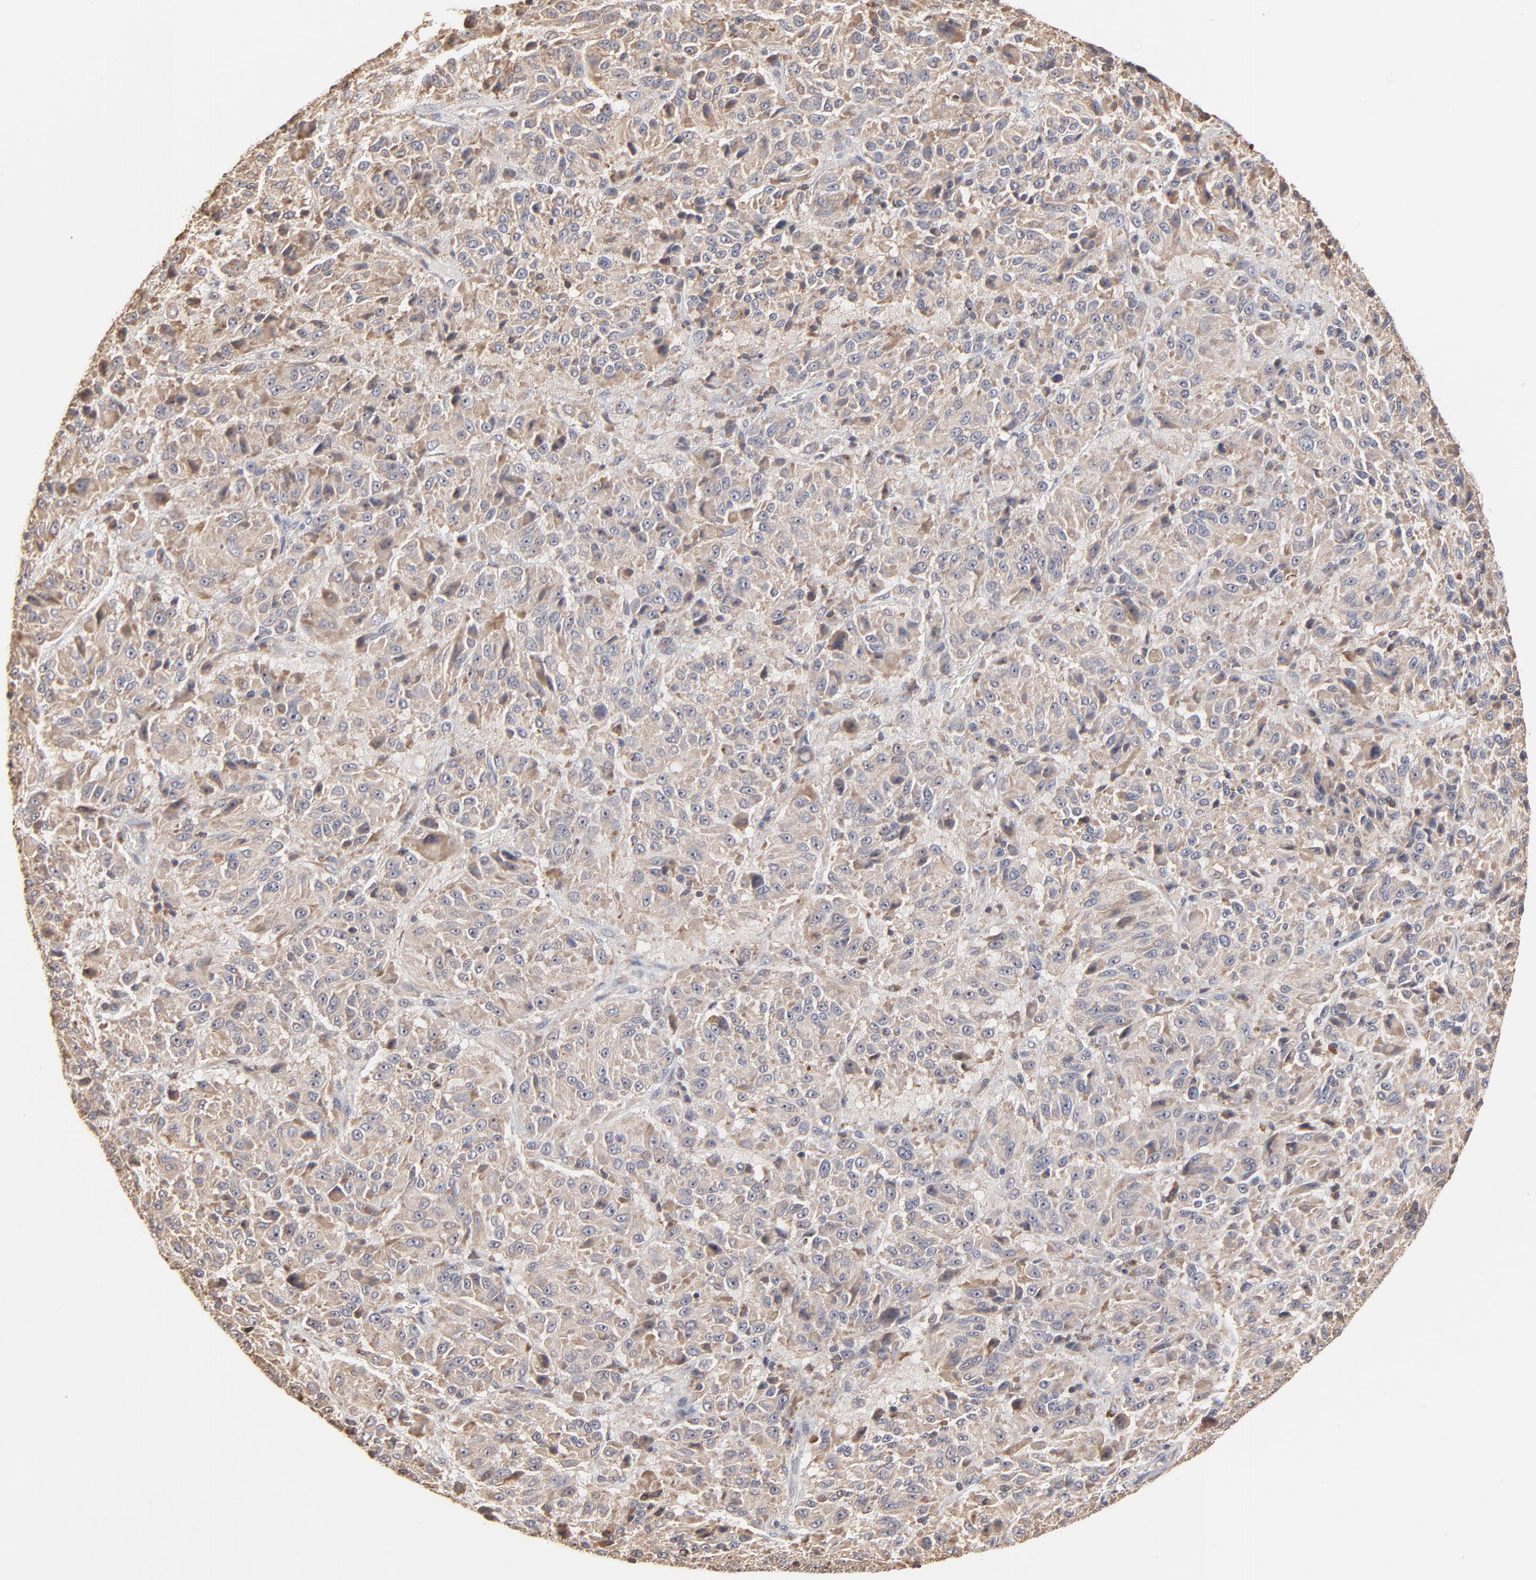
{"staining": {"intensity": "moderate", "quantity": "25%-75%", "location": "cytoplasmic/membranous"}, "tissue": "melanoma", "cell_type": "Tumor cells", "image_type": "cancer", "snomed": [{"axis": "morphology", "description": "Malignant melanoma, Metastatic site"}, {"axis": "topography", "description": "Lung"}], "caption": "This is an image of IHC staining of melanoma, which shows moderate staining in the cytoplasmic/membranous of tumor cells.", "gene": "RNF213", "patient": {"sex": "male", "age": 64}}